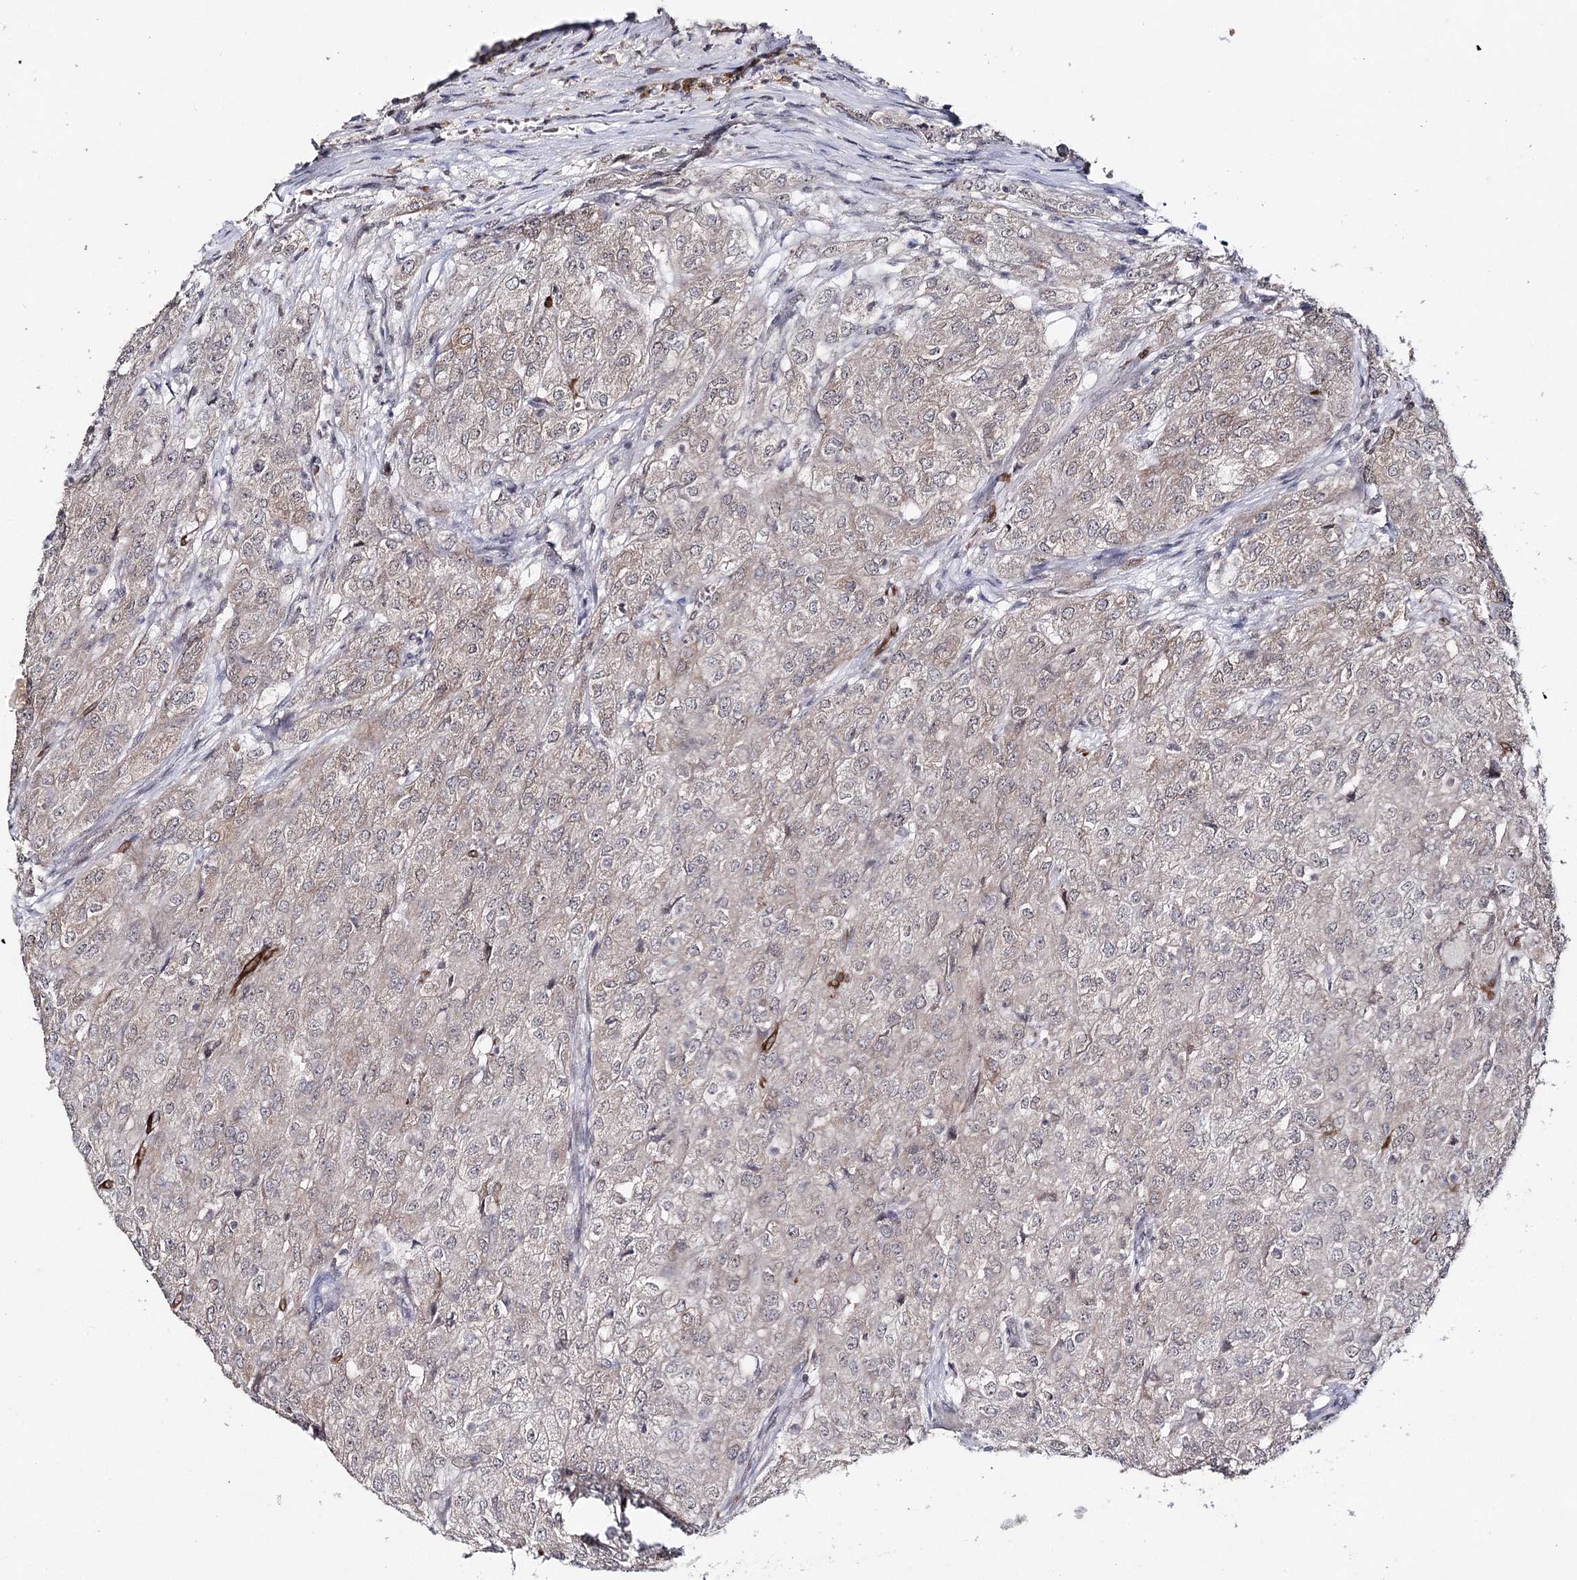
{"staining": {"intensity": "negative", "quantity": "none", "location": "none"}, "tissue": "renal cancer", "cell_type": "Tumor cells", "image_type": "cancer", "snomed": [{"axis": "morphology", "description": "Adenocarcinoma, NOS"}, {"axis": "topography", "description": "Kidney"}], "caption": "Histopathology image shows no significant protein staining in tumor cells of adenocarcinoma (renal). (DAB immunohistochemistry (IHC) with hematoxylin counter stain).", "gene": "HSD11B2", "patient": {"sex": "female", "age": 54}}